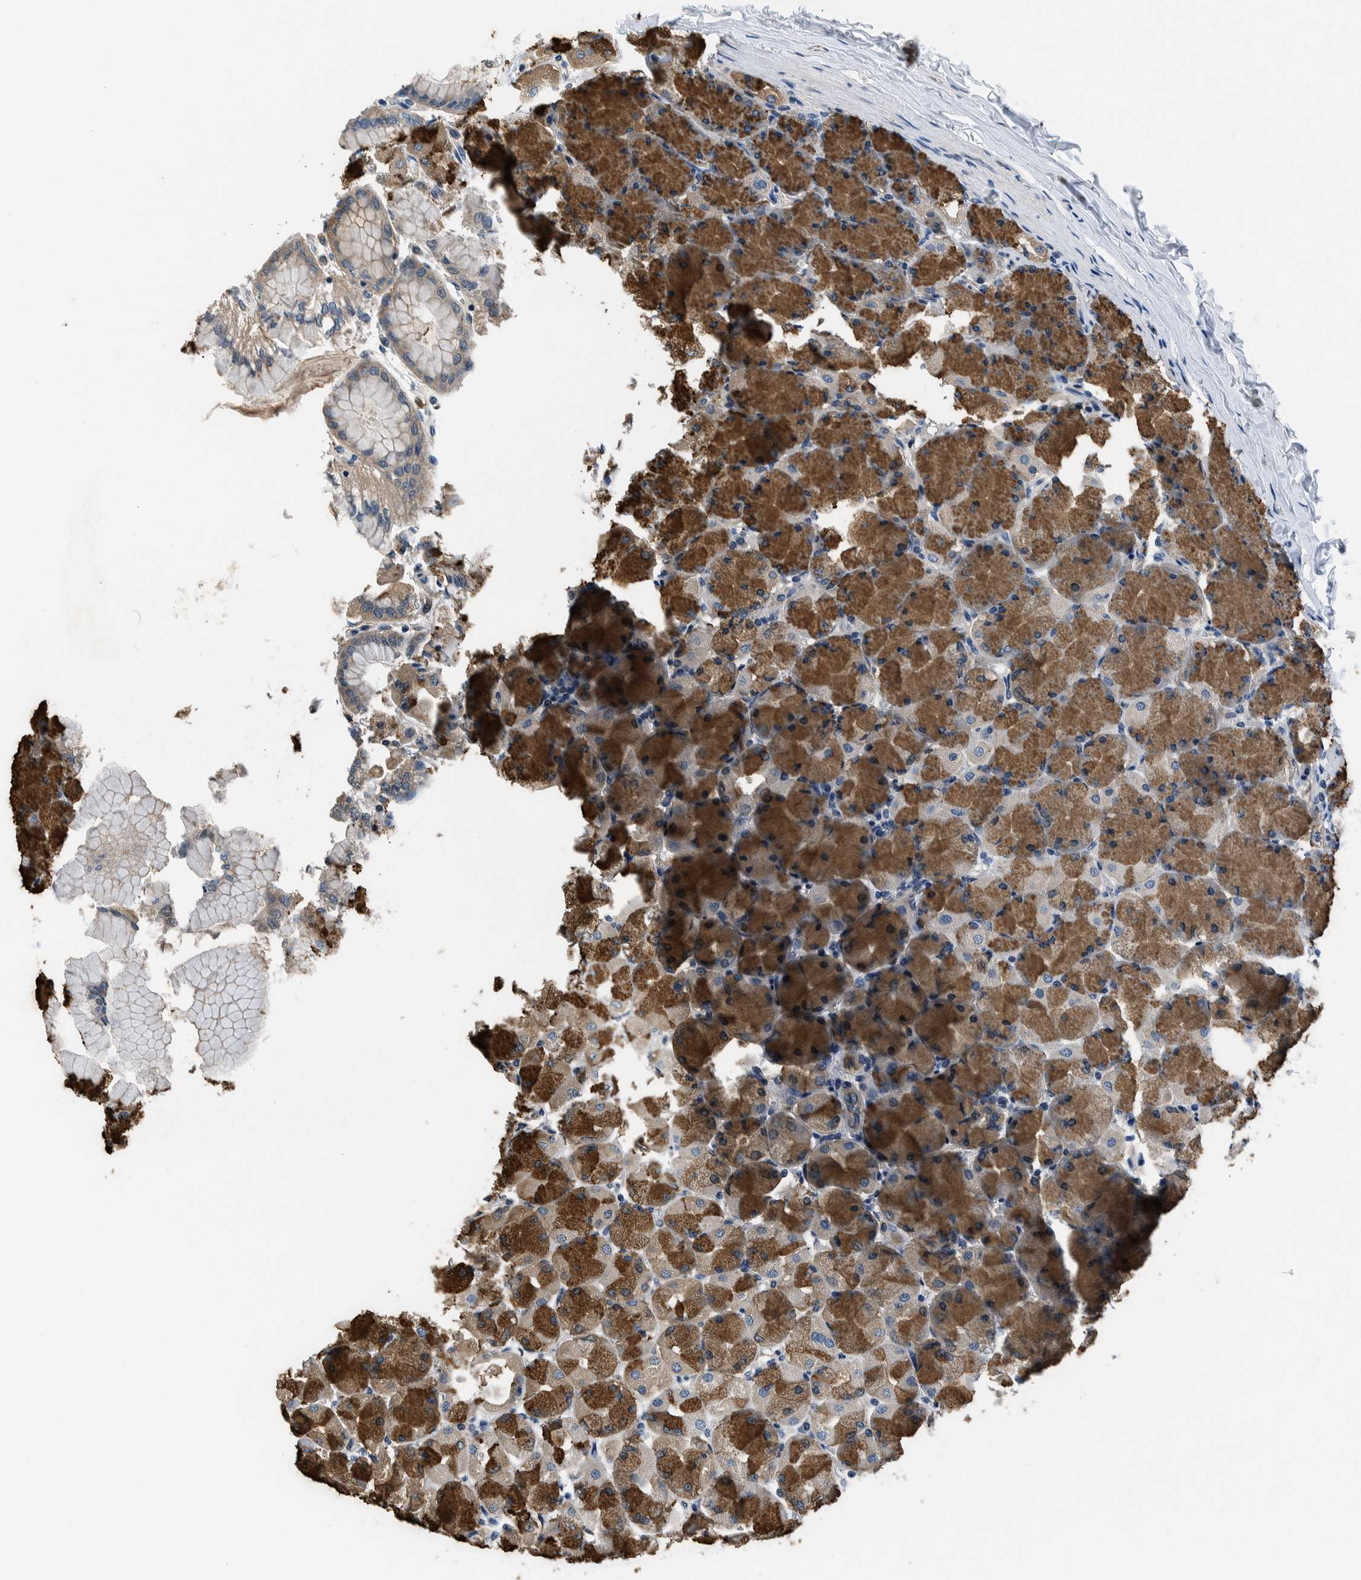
{"staining": {"intensity": "moderate", "quantity": ">75%", "location": "cytoplasmic/membranous"}, "tissue": "stomach", "cell_type": "Glandular cells", "image_type": "normal", "snomed": [{"axis": "morphology", "description": "Normal tissue, NOS"}, {"axis": "topography", "description": "Stomach, upper"}], "caption": "A medium amount of moderate cytoplasmic/membranous positivity is present in about >75% of glandular cells in unremarkable stomach. Immunohistochemistry stains the protein of interest in brown and the nuclei are stained blue.", "gene": "NIBAN2", "patient": {"sex": "female", "age": 56}}